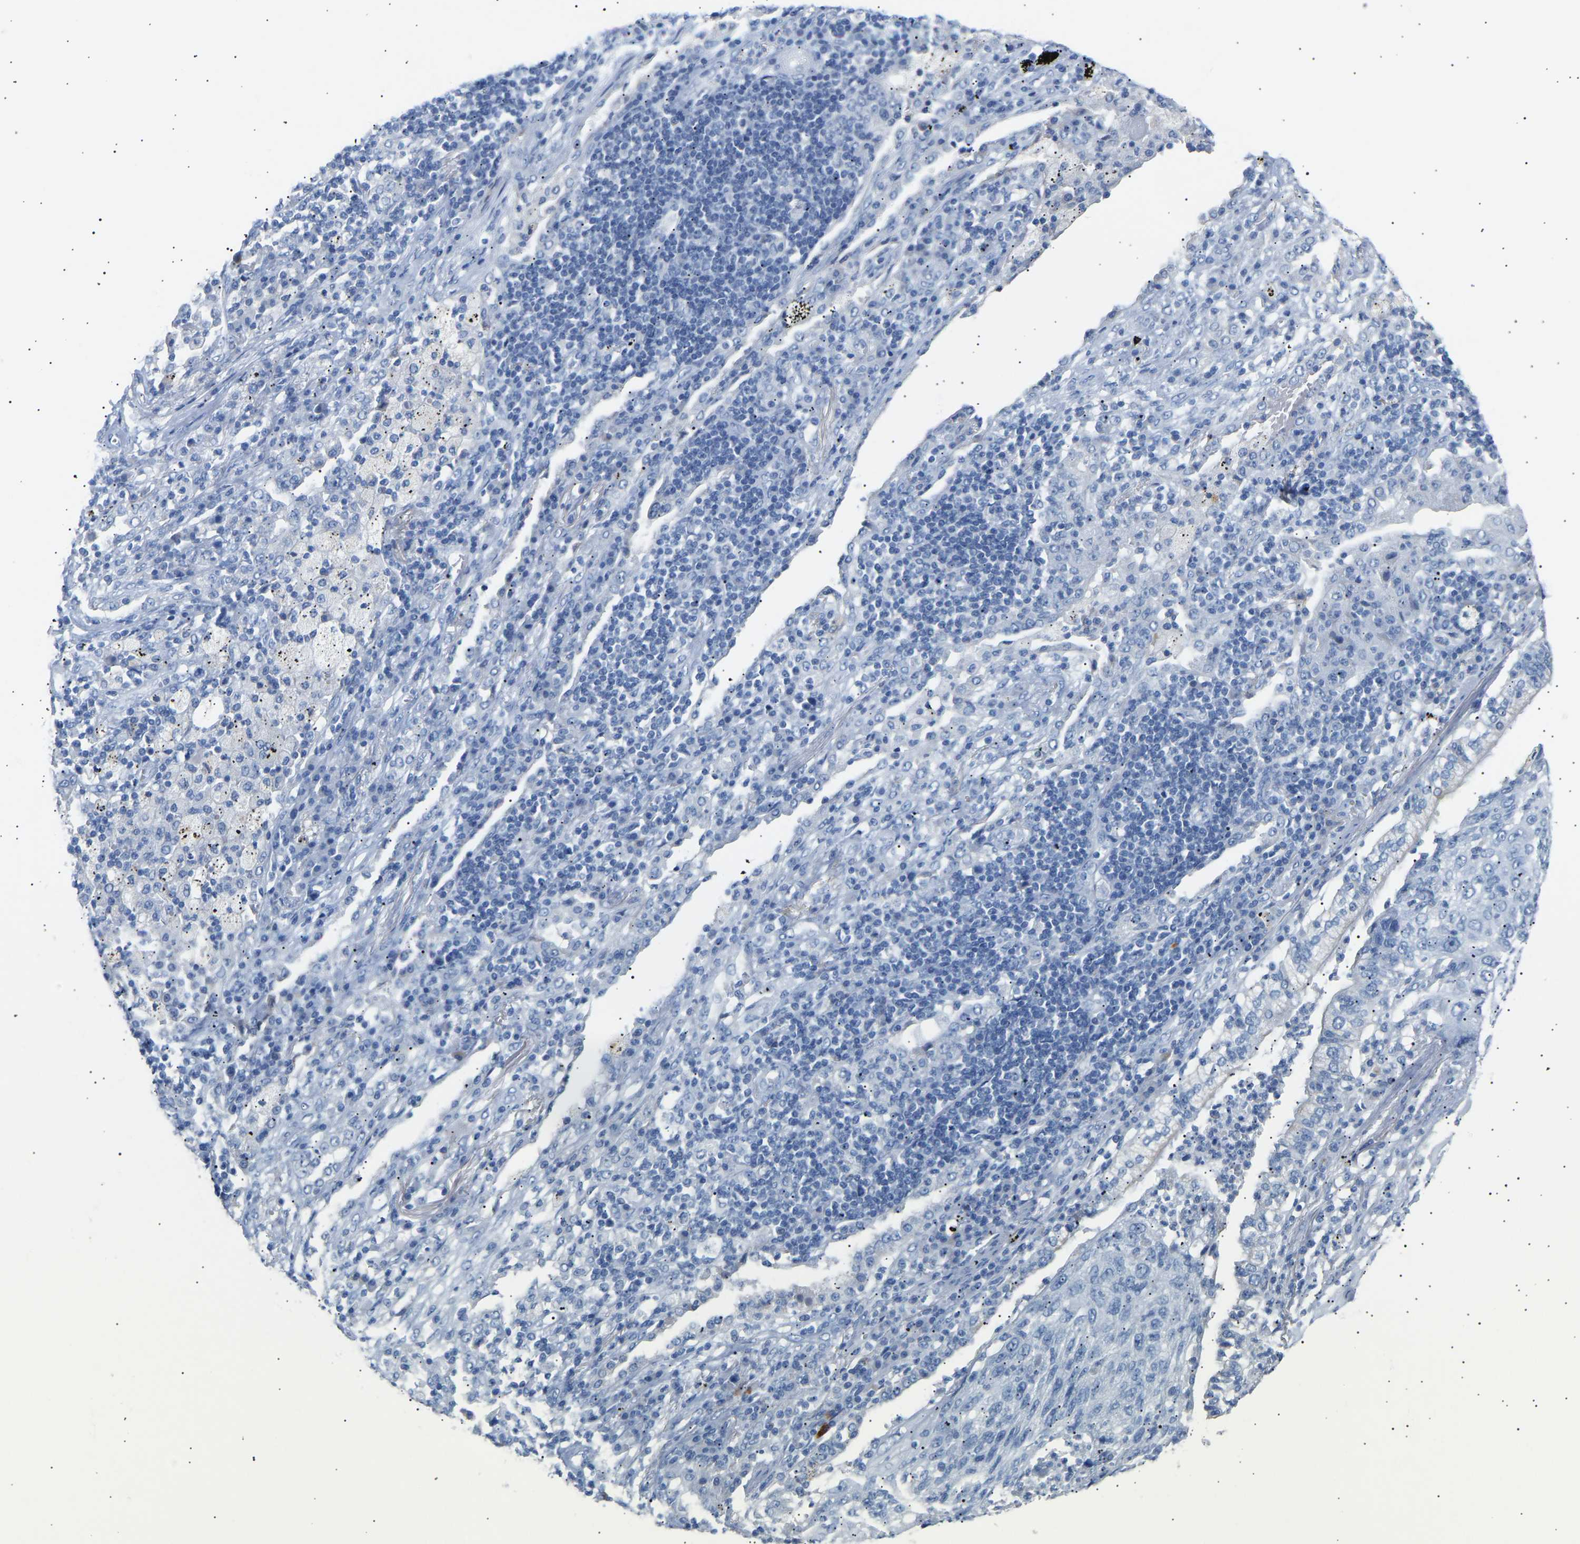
{"staining": {"intensity": "negative", "quantity": "none", "location": "none"}, "tissue": "lung cancer", "cell_type": "Tumor cells", "image_type": "cancer", "snomed": [{"axis": "morphology", "description": "Squamous cell carcinoma, NOS"}, {"axis": "topography", "description": "Lung"}], "caption": "This is an IHC micrograph of squamous cell carcinoma (lung). There is no positivity in tumor cells.", "gene": "PEX1", "patient": {"sex": "female", "age": 63}}